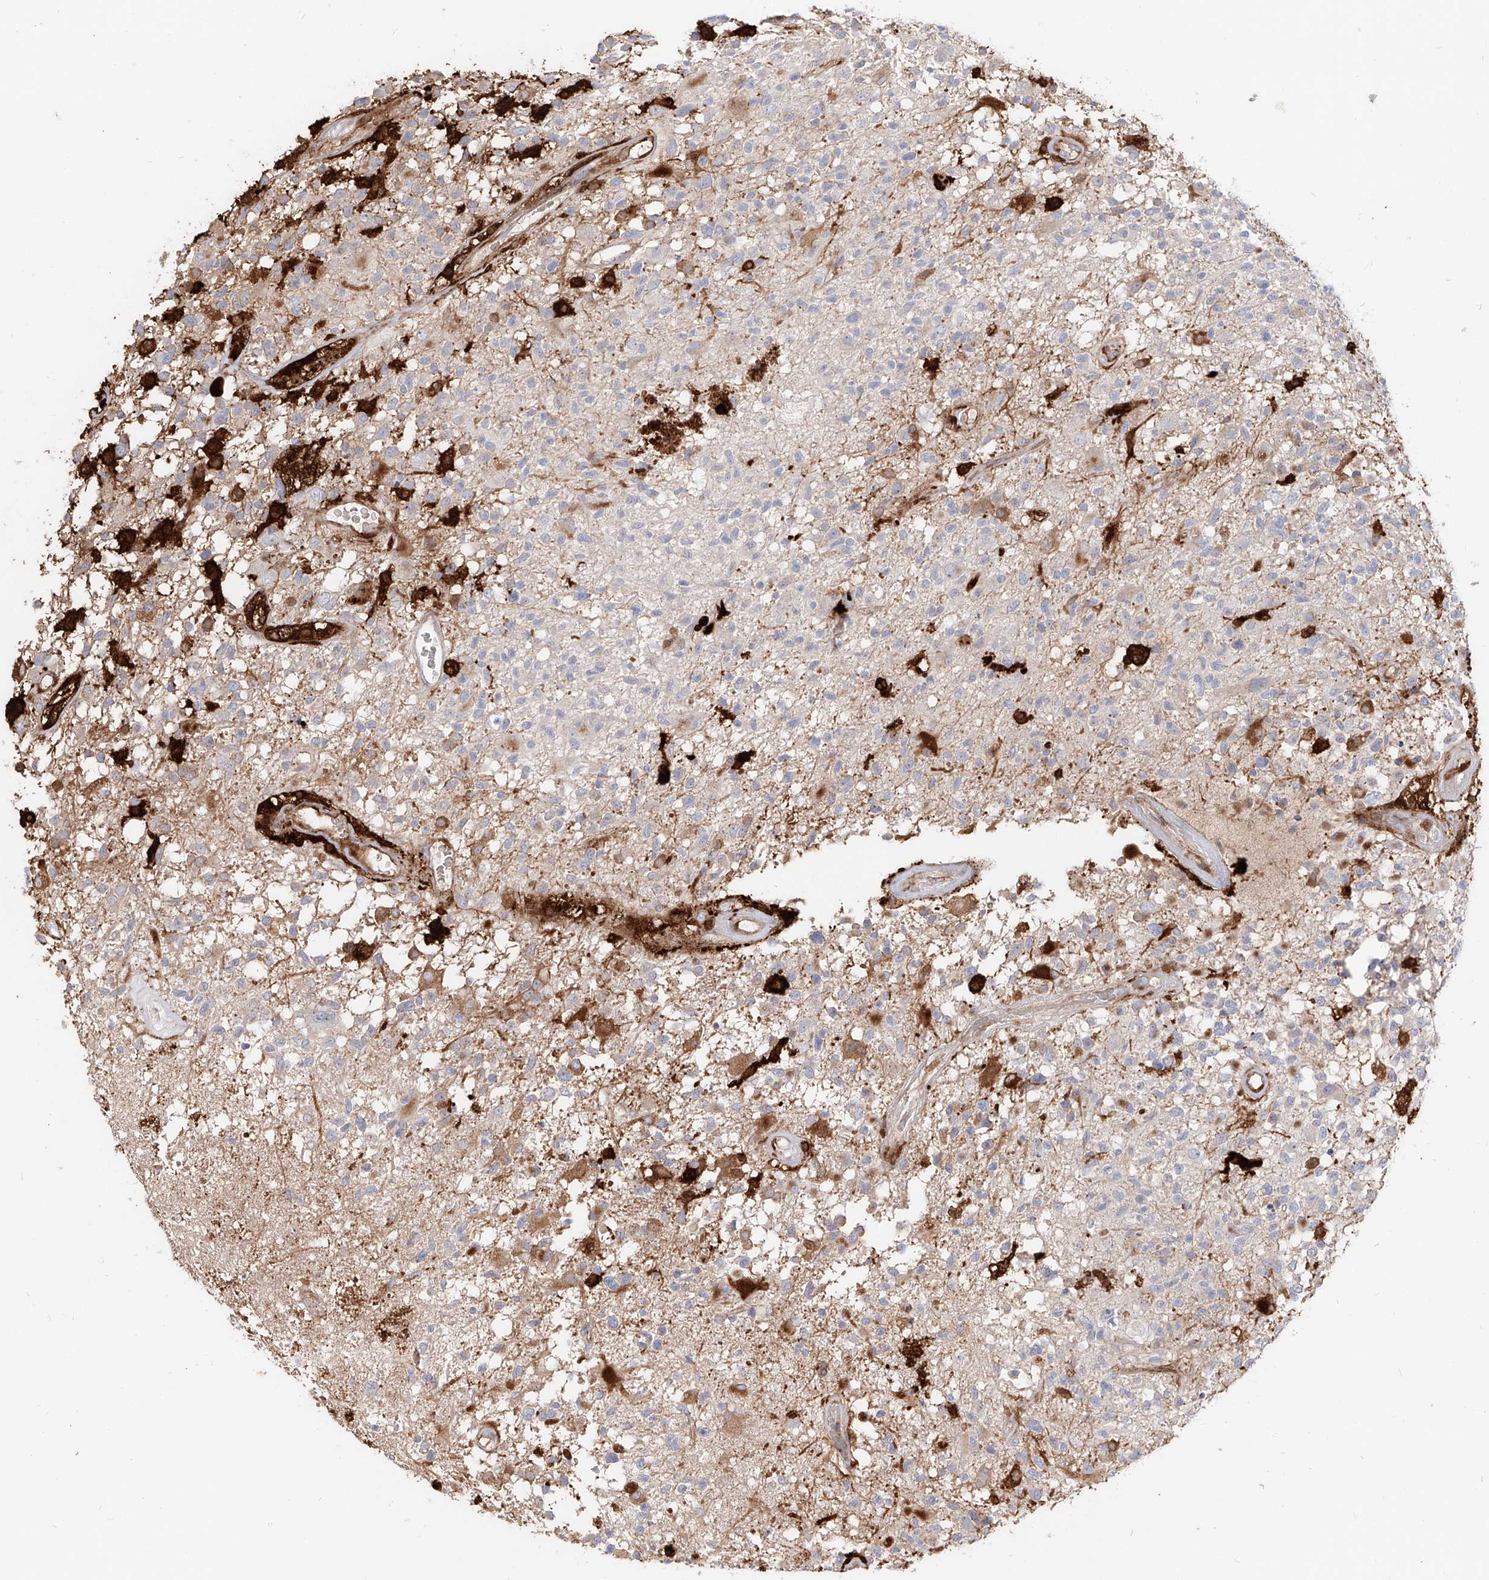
{"staining": {"intensity": "negative", "quantity": "none", "location": "none"}, "tissue": "glioma", "cell_type": "Tumor cells", "image_type": "cancer", "snomed": [{"axis": "morphology", "description": "Glioma, malignant, High grade"}, {"axis": "morphology", "description": "Glioblastoma, NOS"}, {"axis": "topography", "description": "Brain"}], "caption": "Micrograph shows no protein positivity in tumor cells of glioblastoma tissue.", "gene": "KYNU", "patient": {"sex": "male", "age": 60}}